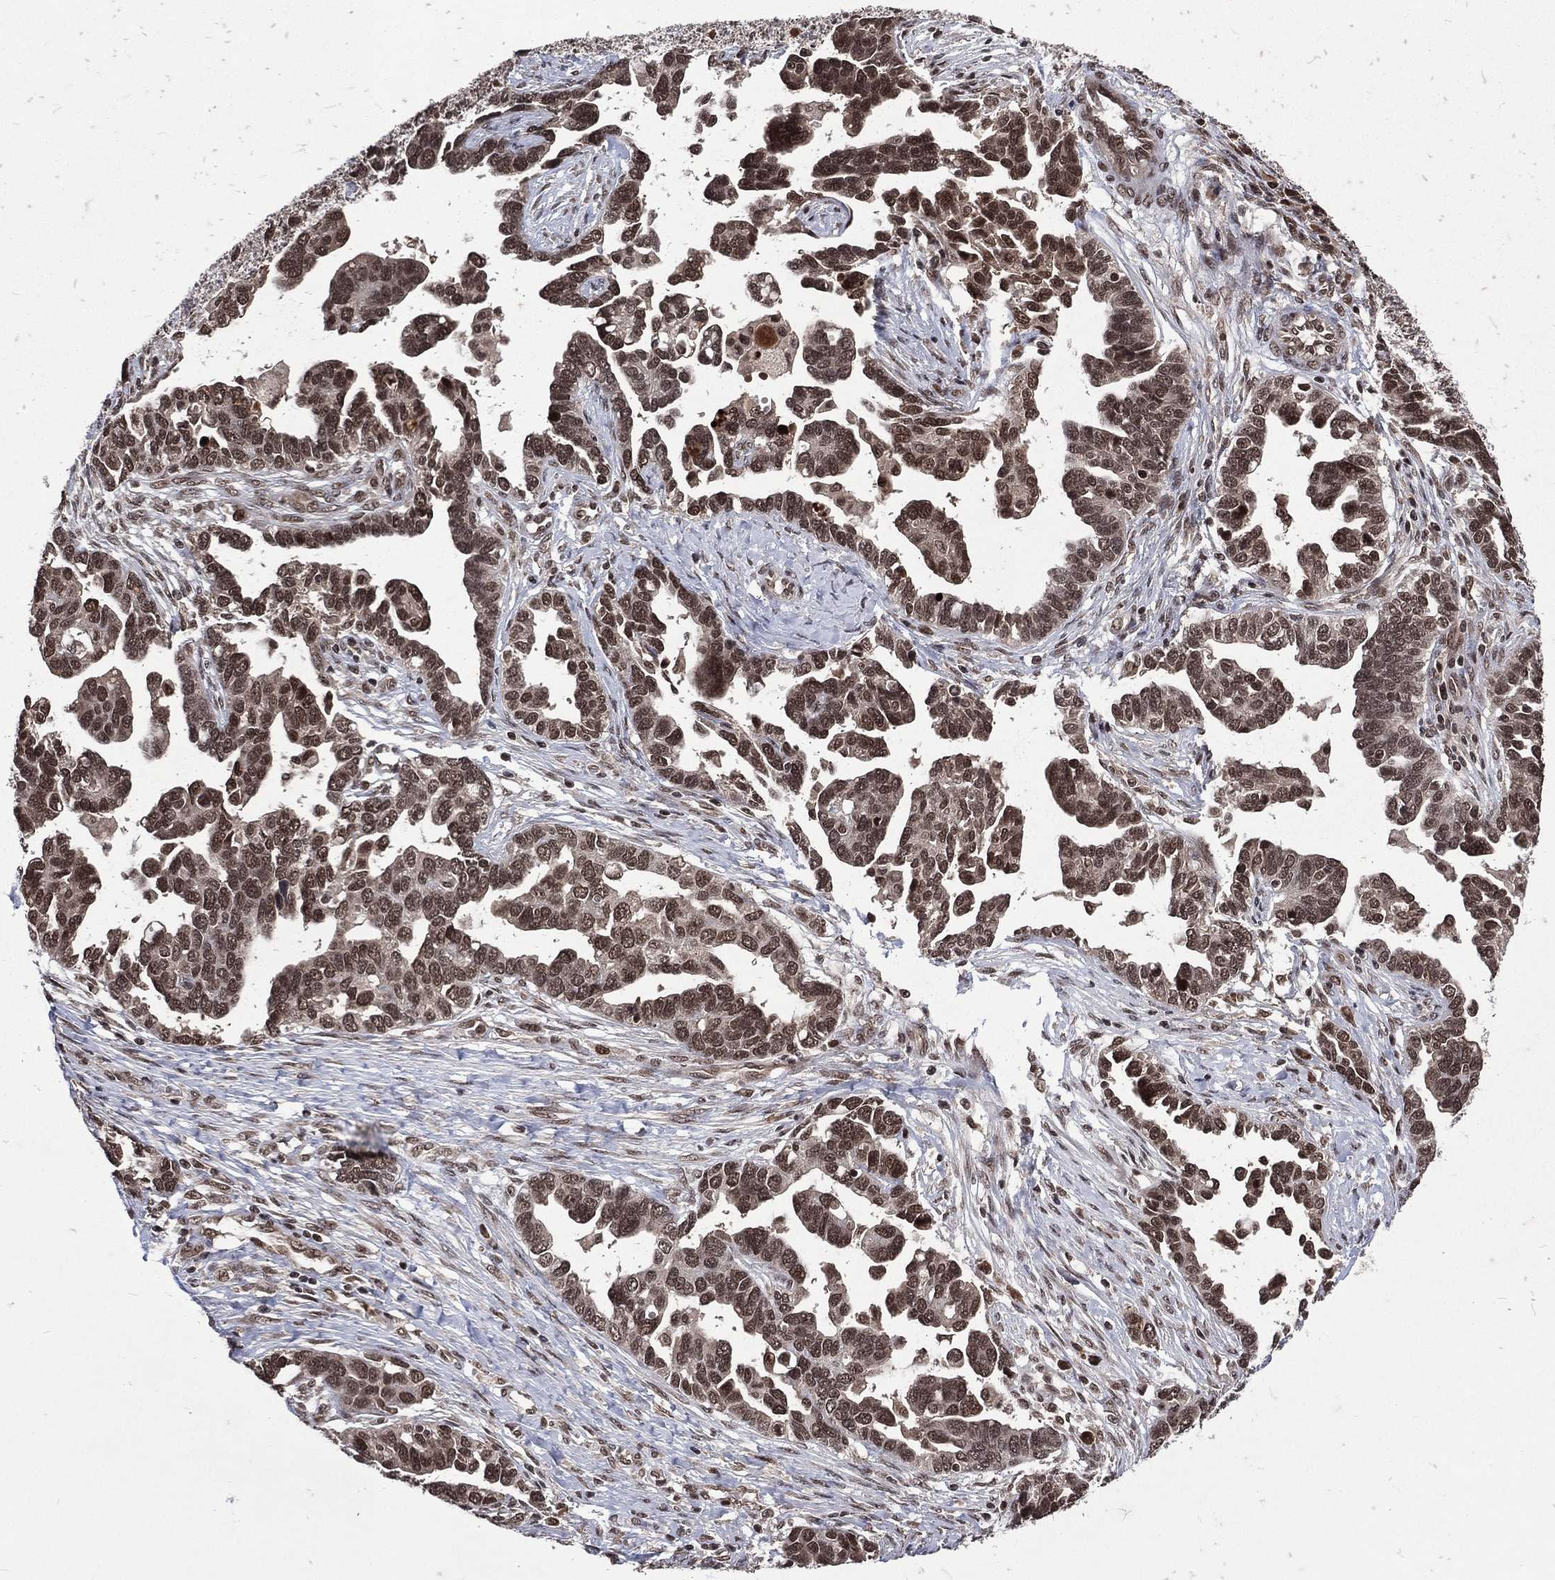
{"staining": {"intensity": "moderate", "quantity": ">75%", "location": "cytoplasmic/membranous,nuclear"}, "tissue": "ovarian cancer", "cell_type": "Tumor cells", "image_type": "cancer", "snomed": [{"axis": "morphology", "description": "Cystadenocarcinoma, serous, NOS"}, {"axis": "topography", "description": "Ovary"}], "caption": "Protein expression by immunohistochemistry demonstrates moderate cytoplasmic/membranous and nuclear expression in about >75% of tumor cells in ovarian cancer (serous cystadenocarcinoma).", "gene": "DMAP1", "patient": {"sex": "female", "age": 54}}